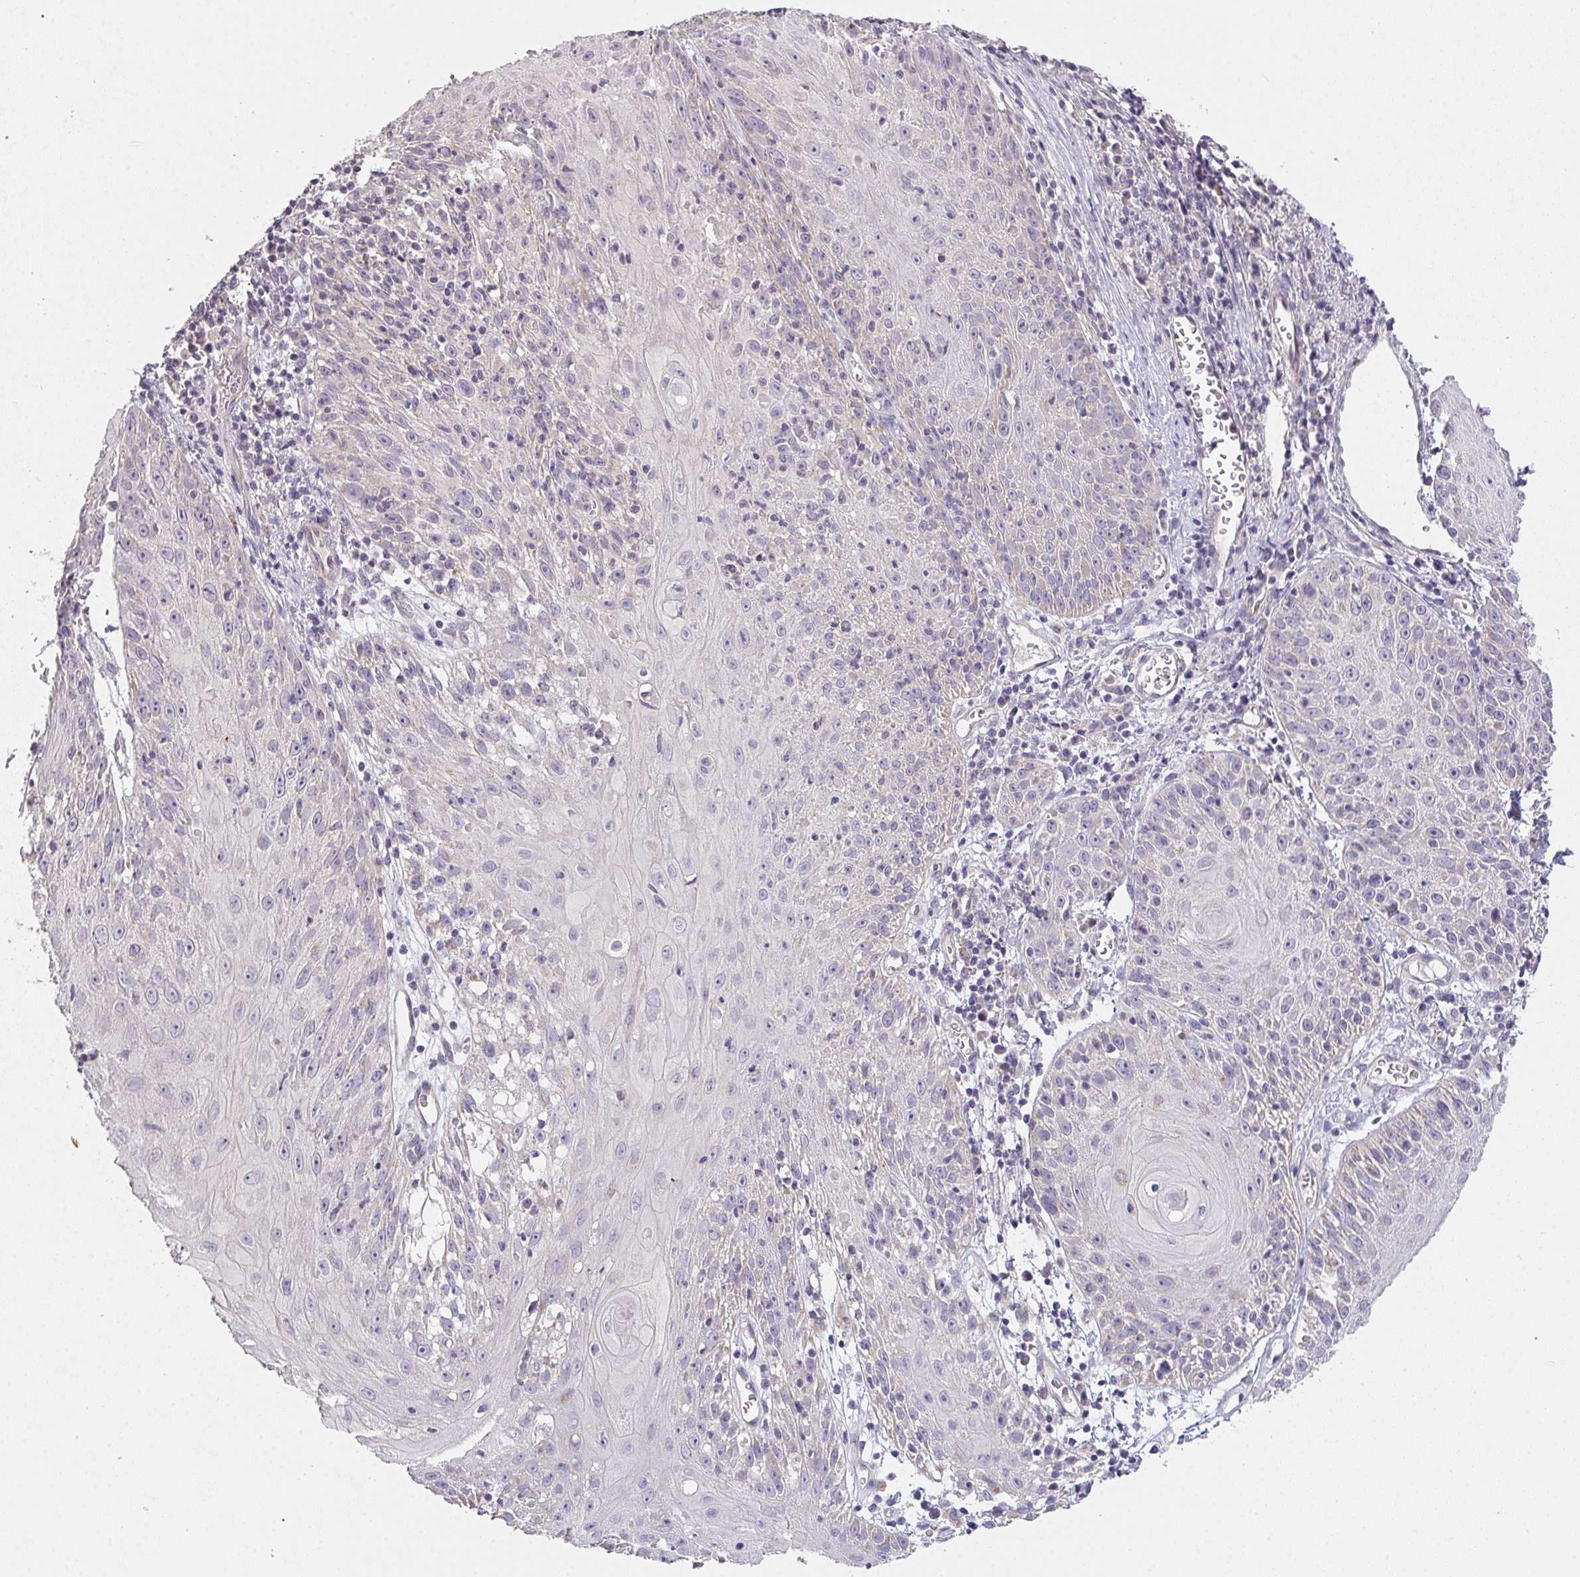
{"staining": {"intensity": "moderate", "quantity": "<25%", "location": "cytoplasmic/membranous"}, "tissue": "skin cancer", "cell_type": "Tumor cells", "image_type": "cancer", "snomed": [{"axis": "morphology", "description": "Squamous cell carcinoma, NOS"}, {"axis": "topography", "description": "Skin"}, {"axis": "topography", "description": "Vulva"}], "caption": "A low amount of moderate cytoplasmic/membranous expression is appreciated in approximately <25% of tumor cells in squamous cell carcinoma (skin) tissue.", "gene": "TMEM219", "patient": {"sex": "female", "age": 76}}